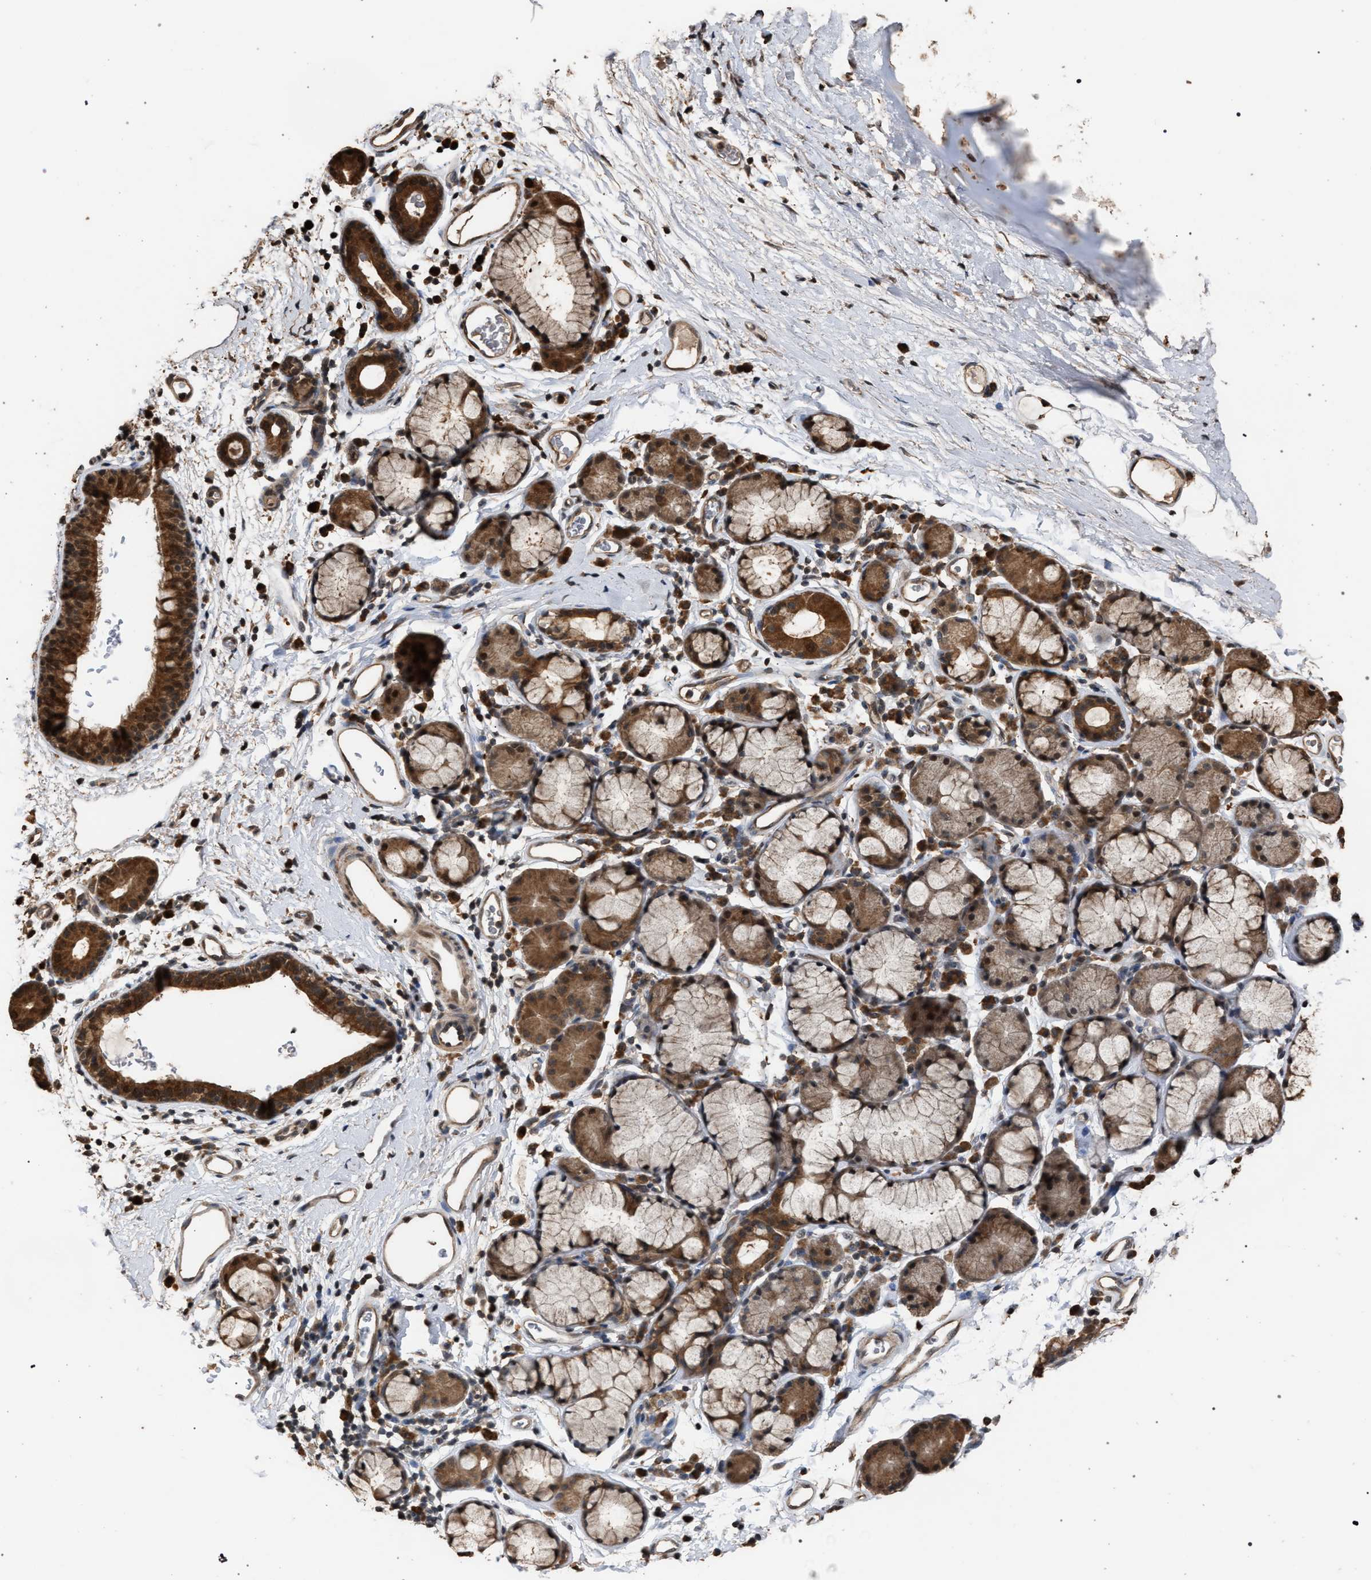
{"staining": {"intensity": "strong", "quantity": ">75%", "location": "cytoplasmic/membranous"}, "tissue": "bronchus", "cell_type": "Respiratory epithelial cells", "image_type": "normal", "snomed": [{"axis": "morphology", "description": "Normal tissue, NOS"}, {"axis": "topography", "description": "Cartilage tissue"}, {"axis": "topography", "description": "Bronchus"}], "caption": "Immunohistochemical staining of normal human bronchus exhibits >75% levels of strong cytoplasmic/membranous protein staining in approximately >75% of respiratory epithelial cells.", "gene": "NAA35", "patient": {"sex": "female", "age": 53}}